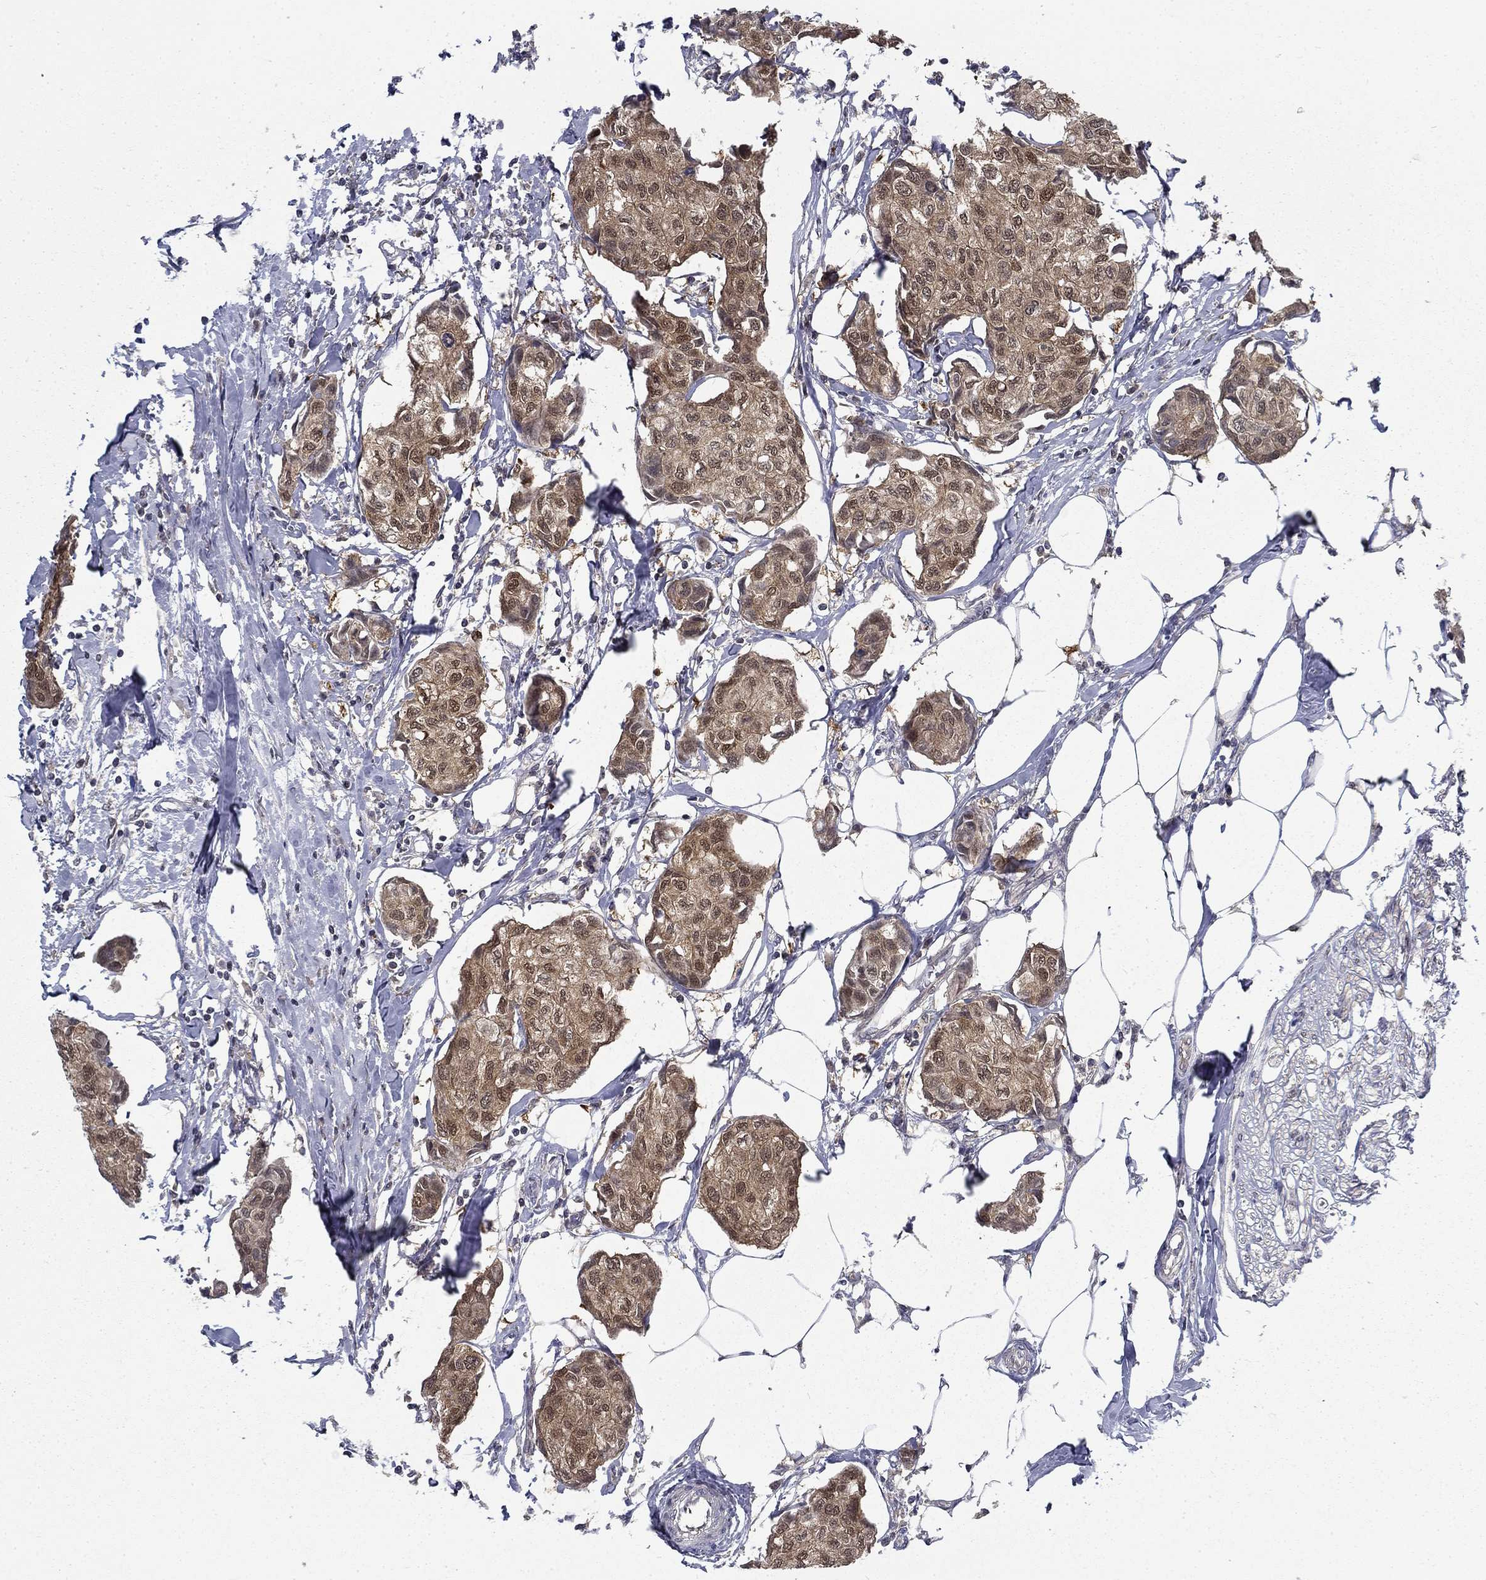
{"staining": {"intensity": "moderate", "quantity": ">75%", "location": "cytoplasmic/membranous"}, "tissue": "breast cancer", "cell_type": "Tumor cells", "image_type": "cancer", "snomed": [{"axis": "morphology", "description": "Duct carcinoma"}, {"axis": "topography", "description": "Breast"}], "caption": "Protein staining of breast intraductal carcinoma tissue exhibits moderate cytoplasmic/membranous positivity in approximately >75% of tumor cells.", "gene": "NIT2", "patient": {"sex": "female", "age": 80}}